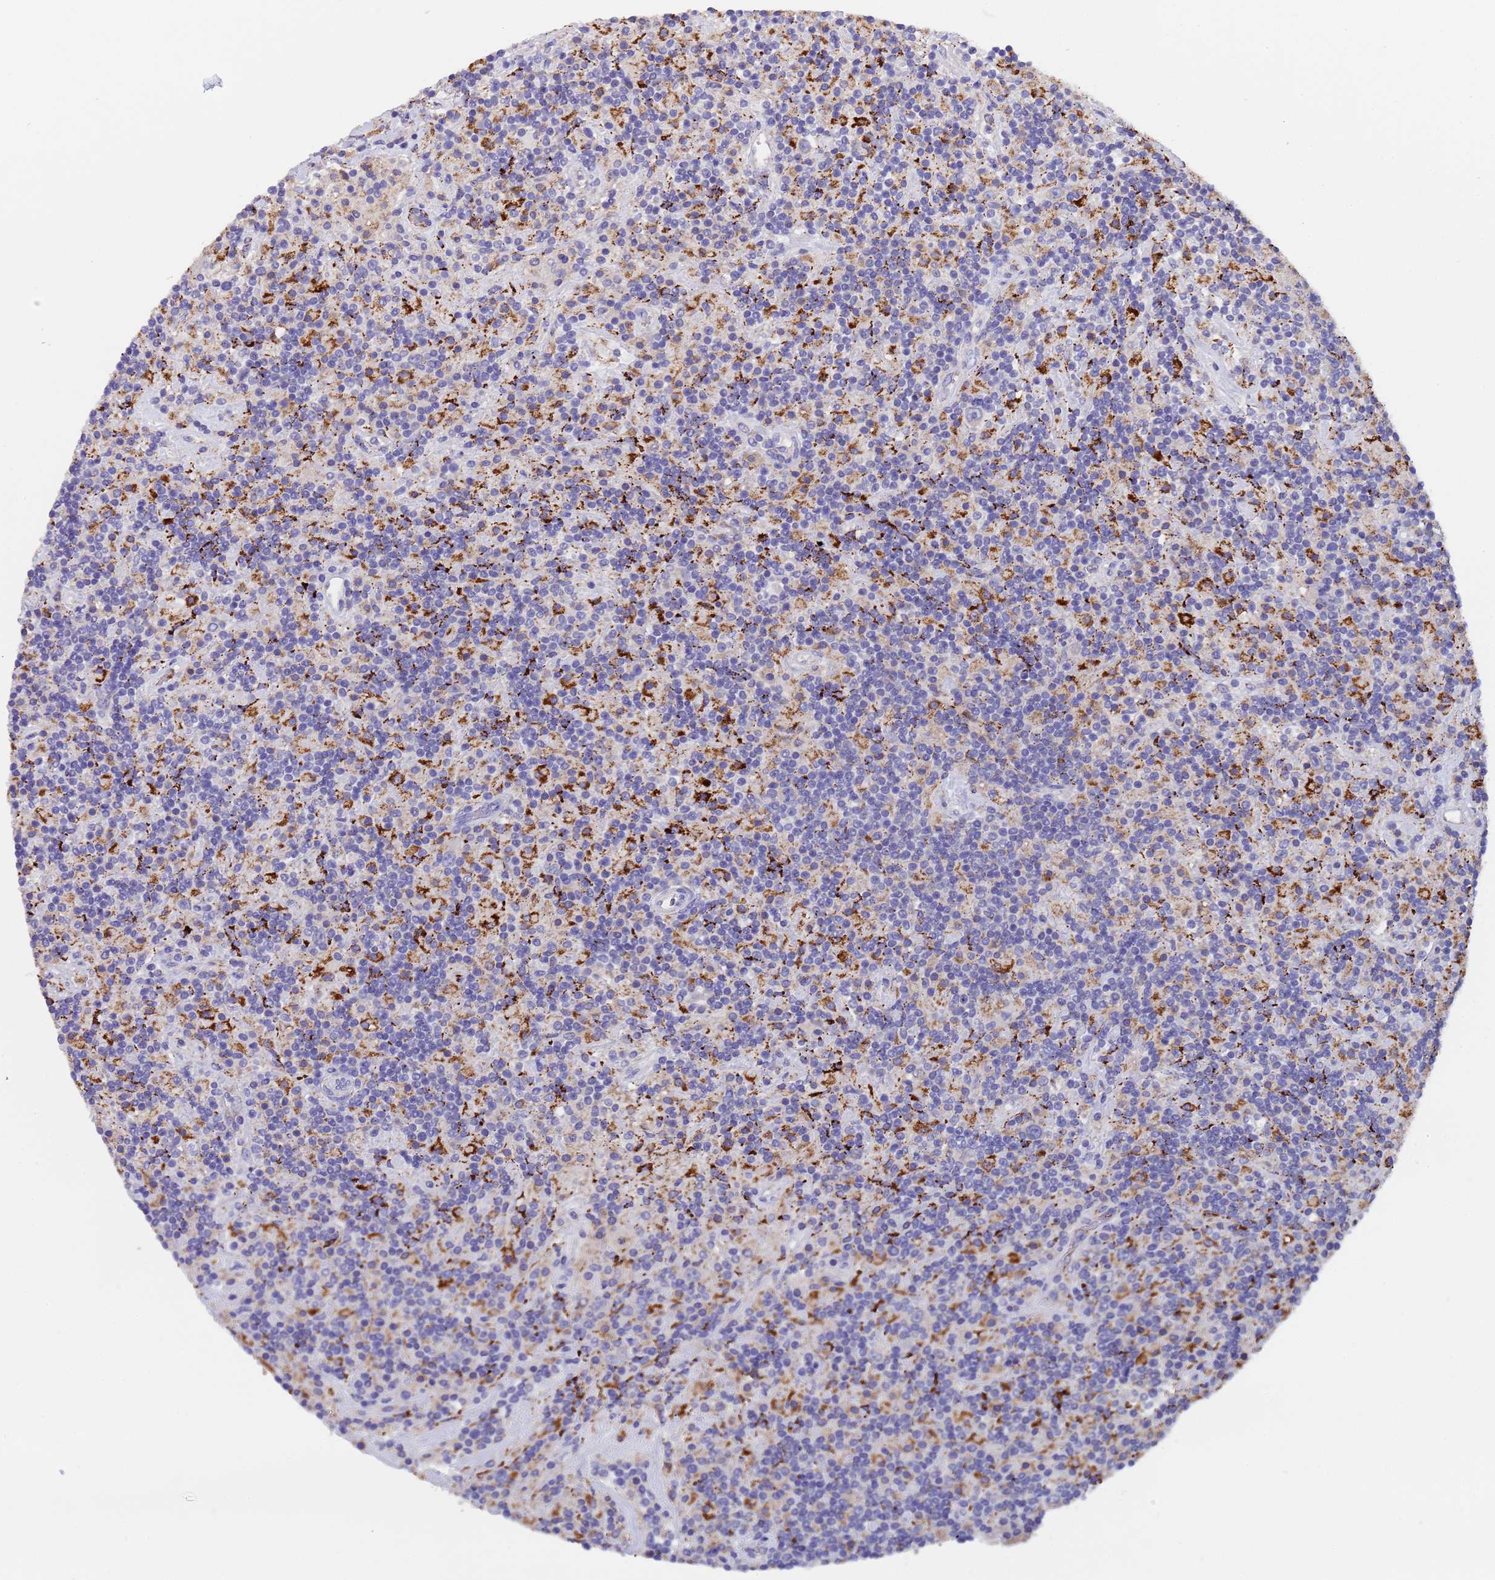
{"staining": {"intensity": "negative", "quantity": "none", "location": "none"}, "tissue": "lymphoma", "cell_type": "Tumor cells", "image_type": "cancer", "snomed": [{"axis": "morphology", "description": "Hodgkin's disease, NOS"}, {"axis": "topography", "description": "Lymph node"}], "caption": "A high-resolution image shows IHC staining of Hodgkin's disease, which shows no significant expression in tumor cells.", "gene": "SLC24A3", "patient": {"sex": "male", "age": 70}}